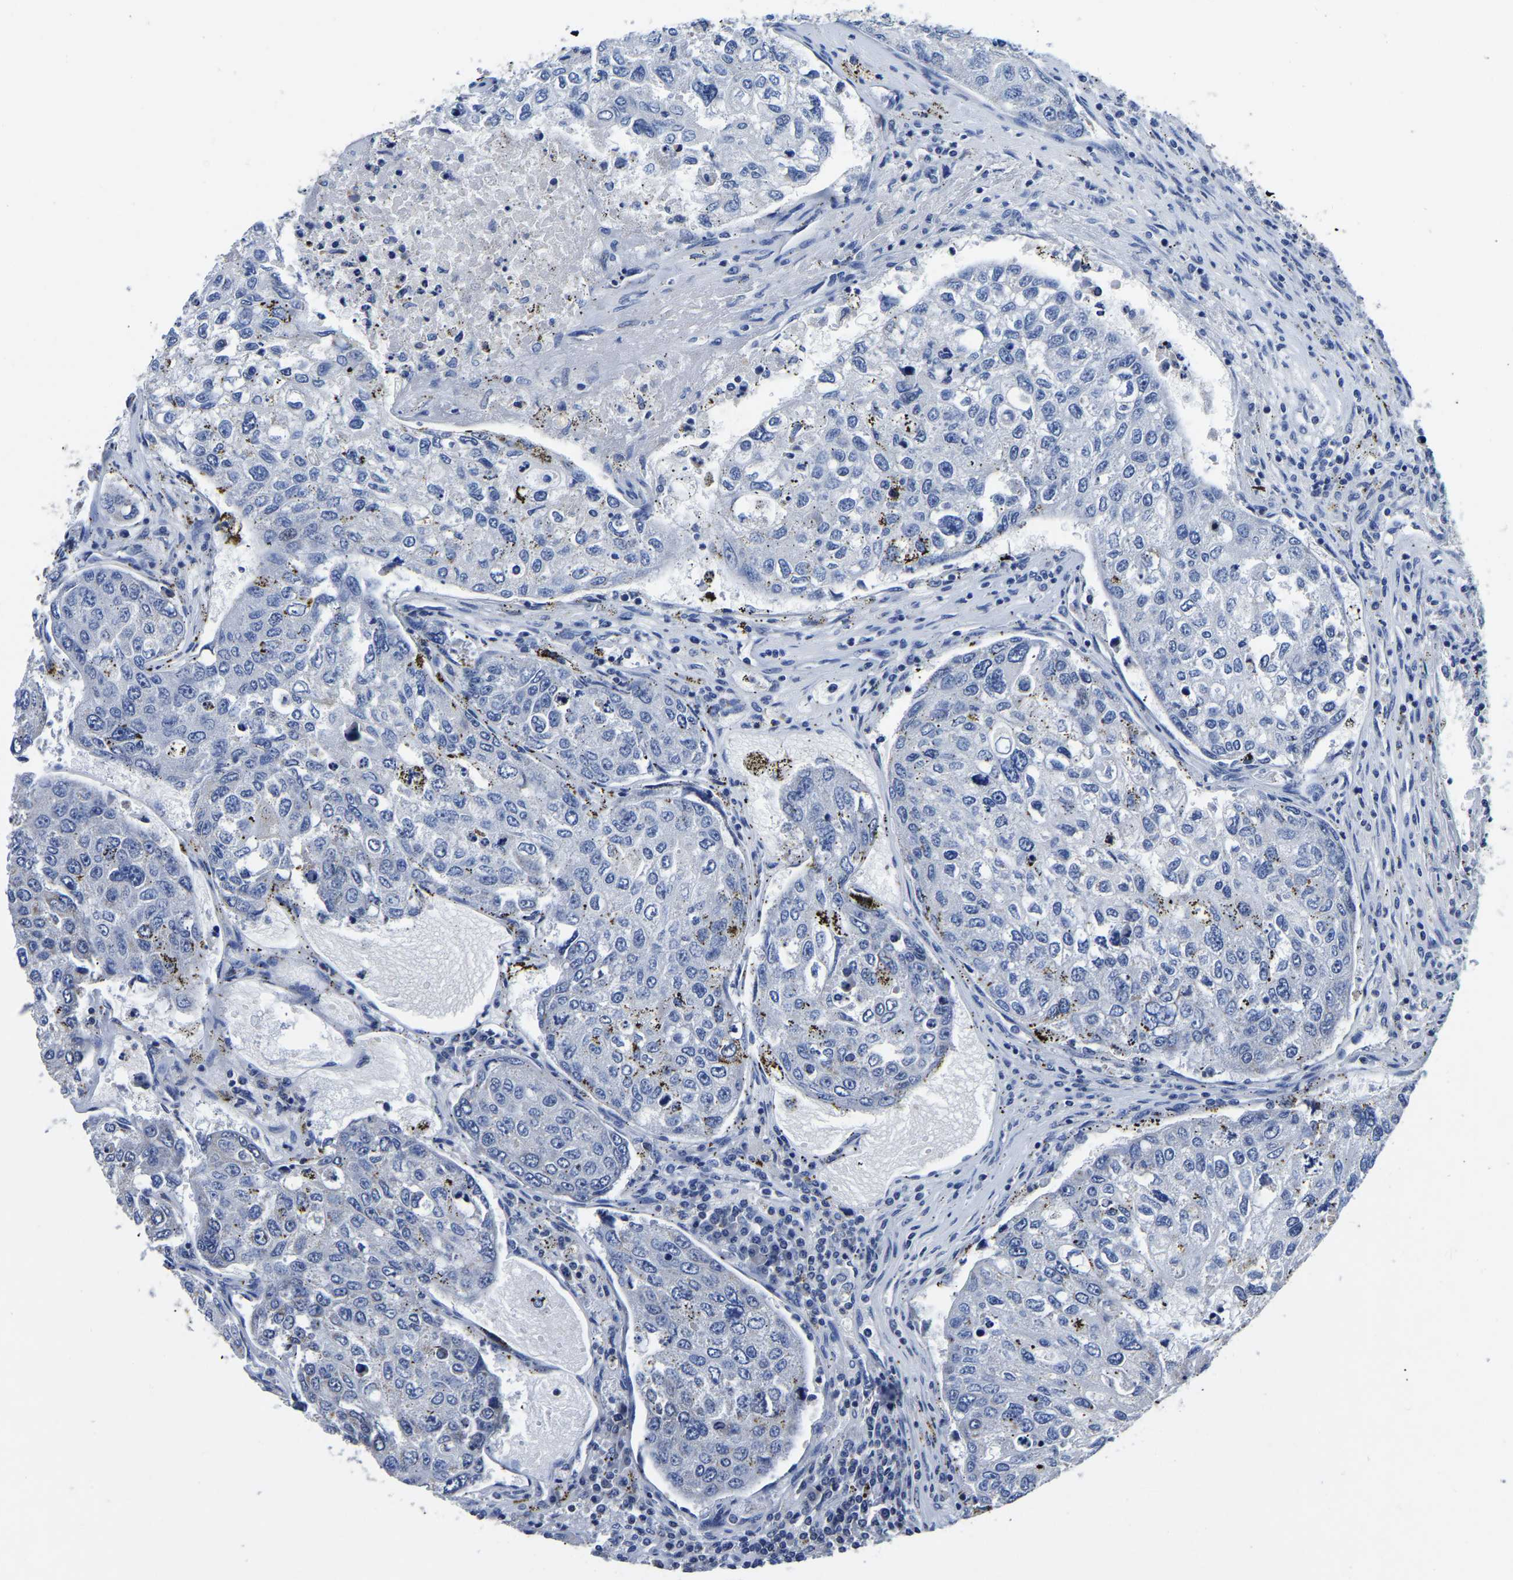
{"staining": {"intensity": "negative", "quantity": "none", "location": "none"}, "tissue": "urothelial cancer", "cell_type": "Tumor cells", "image_type": "cancer", "snomed": [{"axis": "morphology", "description": "Urothelial carcinoma, High grade"}, {"axis": "topography", "description": "Lymph node"}, {"axis": "topography", "description": "Urinary bladder"}], "caption": "Immunohistochemistry of urothelial carcinoma (high-grade) displays no staining in tumor cells. The staining was performed using DAB to visualize the protein expression in brown, while the nuclei were stained in blue with hematoxylin (Magnification: 20x).", "gene": "FGD5", "patient": {"sex": "male", "age": 51}}